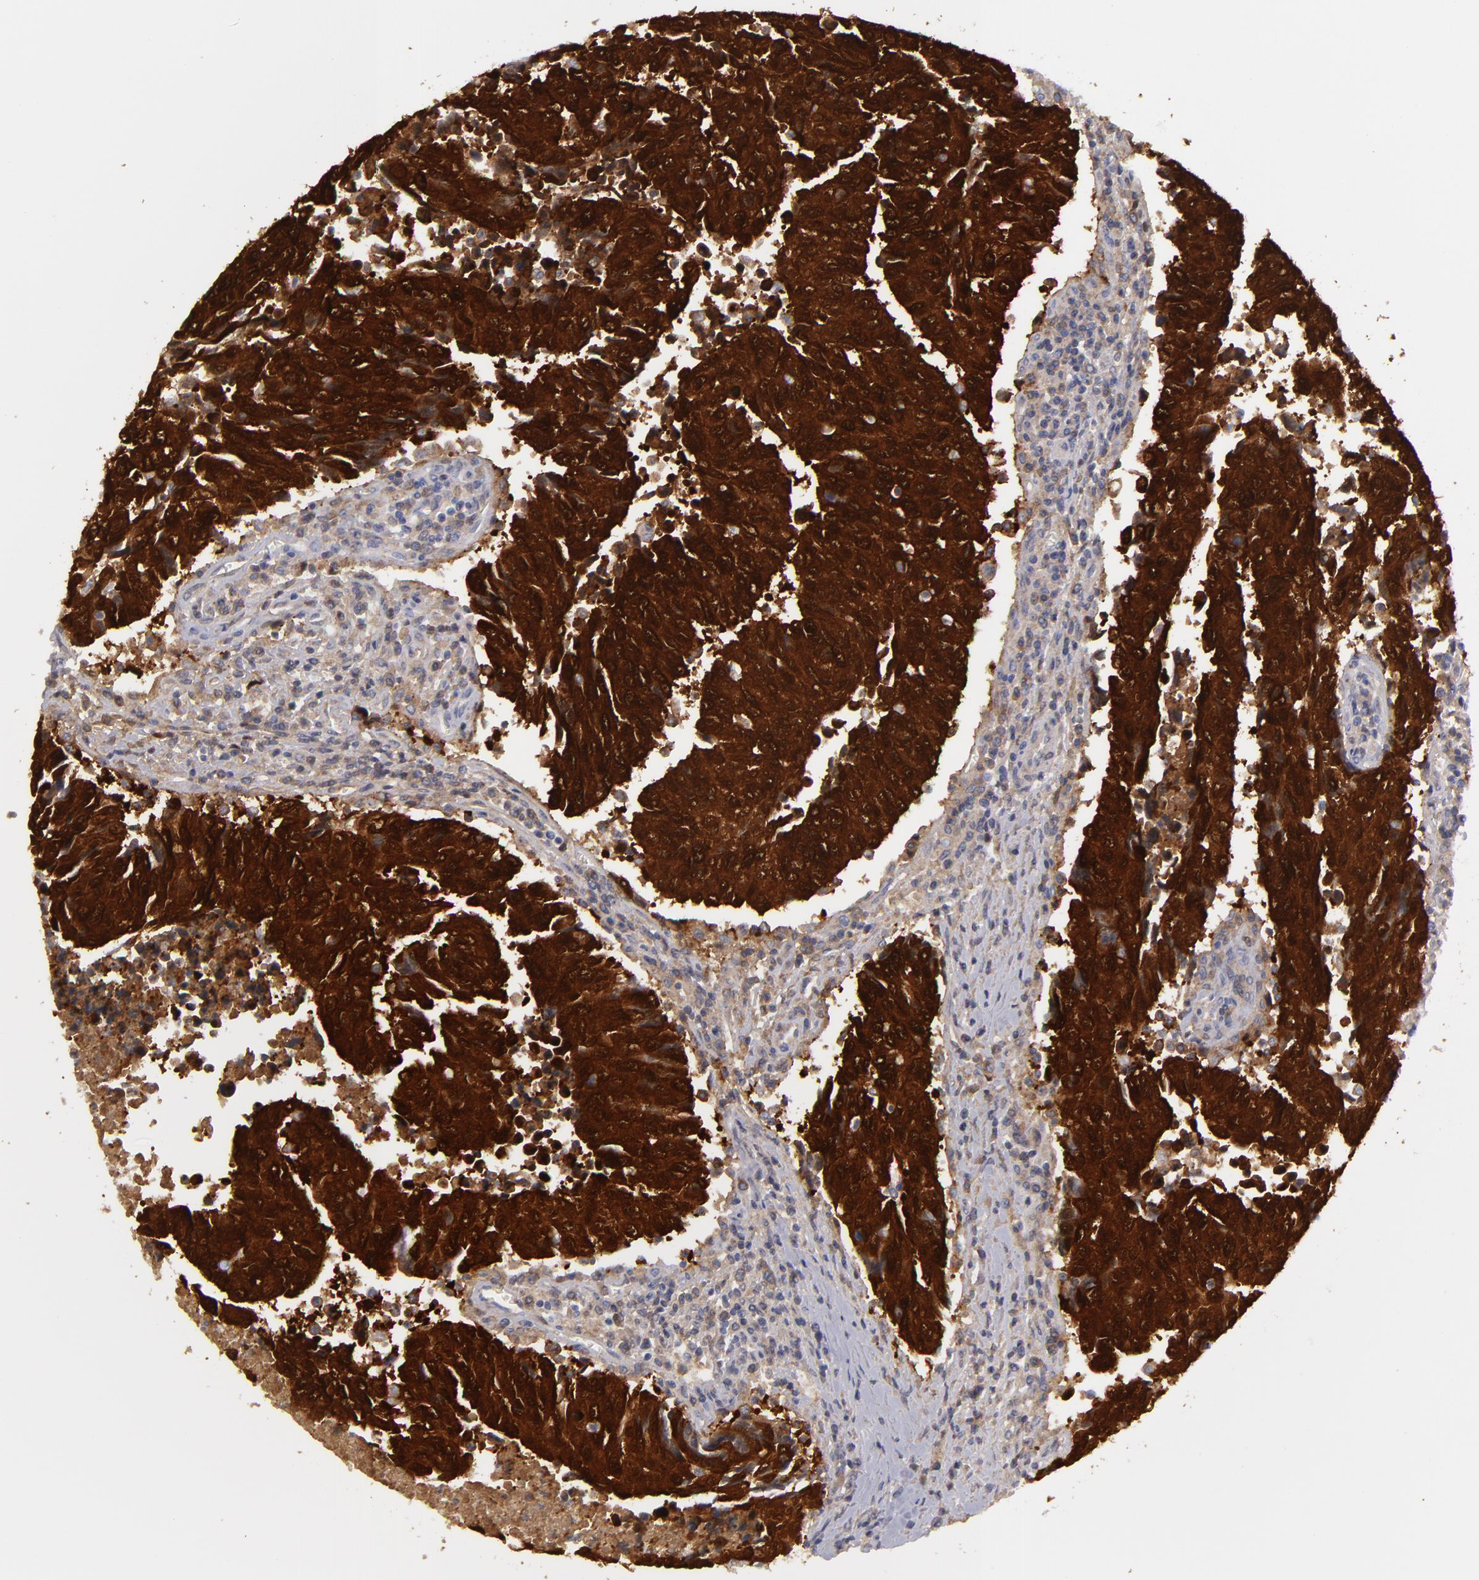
{"staining": {"intensity": "strong", "quantity": ">75%", "location": "cytoplasmic/membranous,nuclear"}, "tissue": "urothelial cancer", "cell_type": "Tumor cells", "image_type": "cancer", "snomed": [{"axis": "morphology", "description": "Urothelial carcinoma, High grade"}, {"axis": "topography", "description": "Urinary bladder"}], "caption": "This micrograph reveals IHC staining of human urothelial cancer, with high strong cytoplasmic/membranous and nuclear expression in about >75% of tumor cells.", "gene": "EFS", "patient": {"sex": "male", "age": 86}}